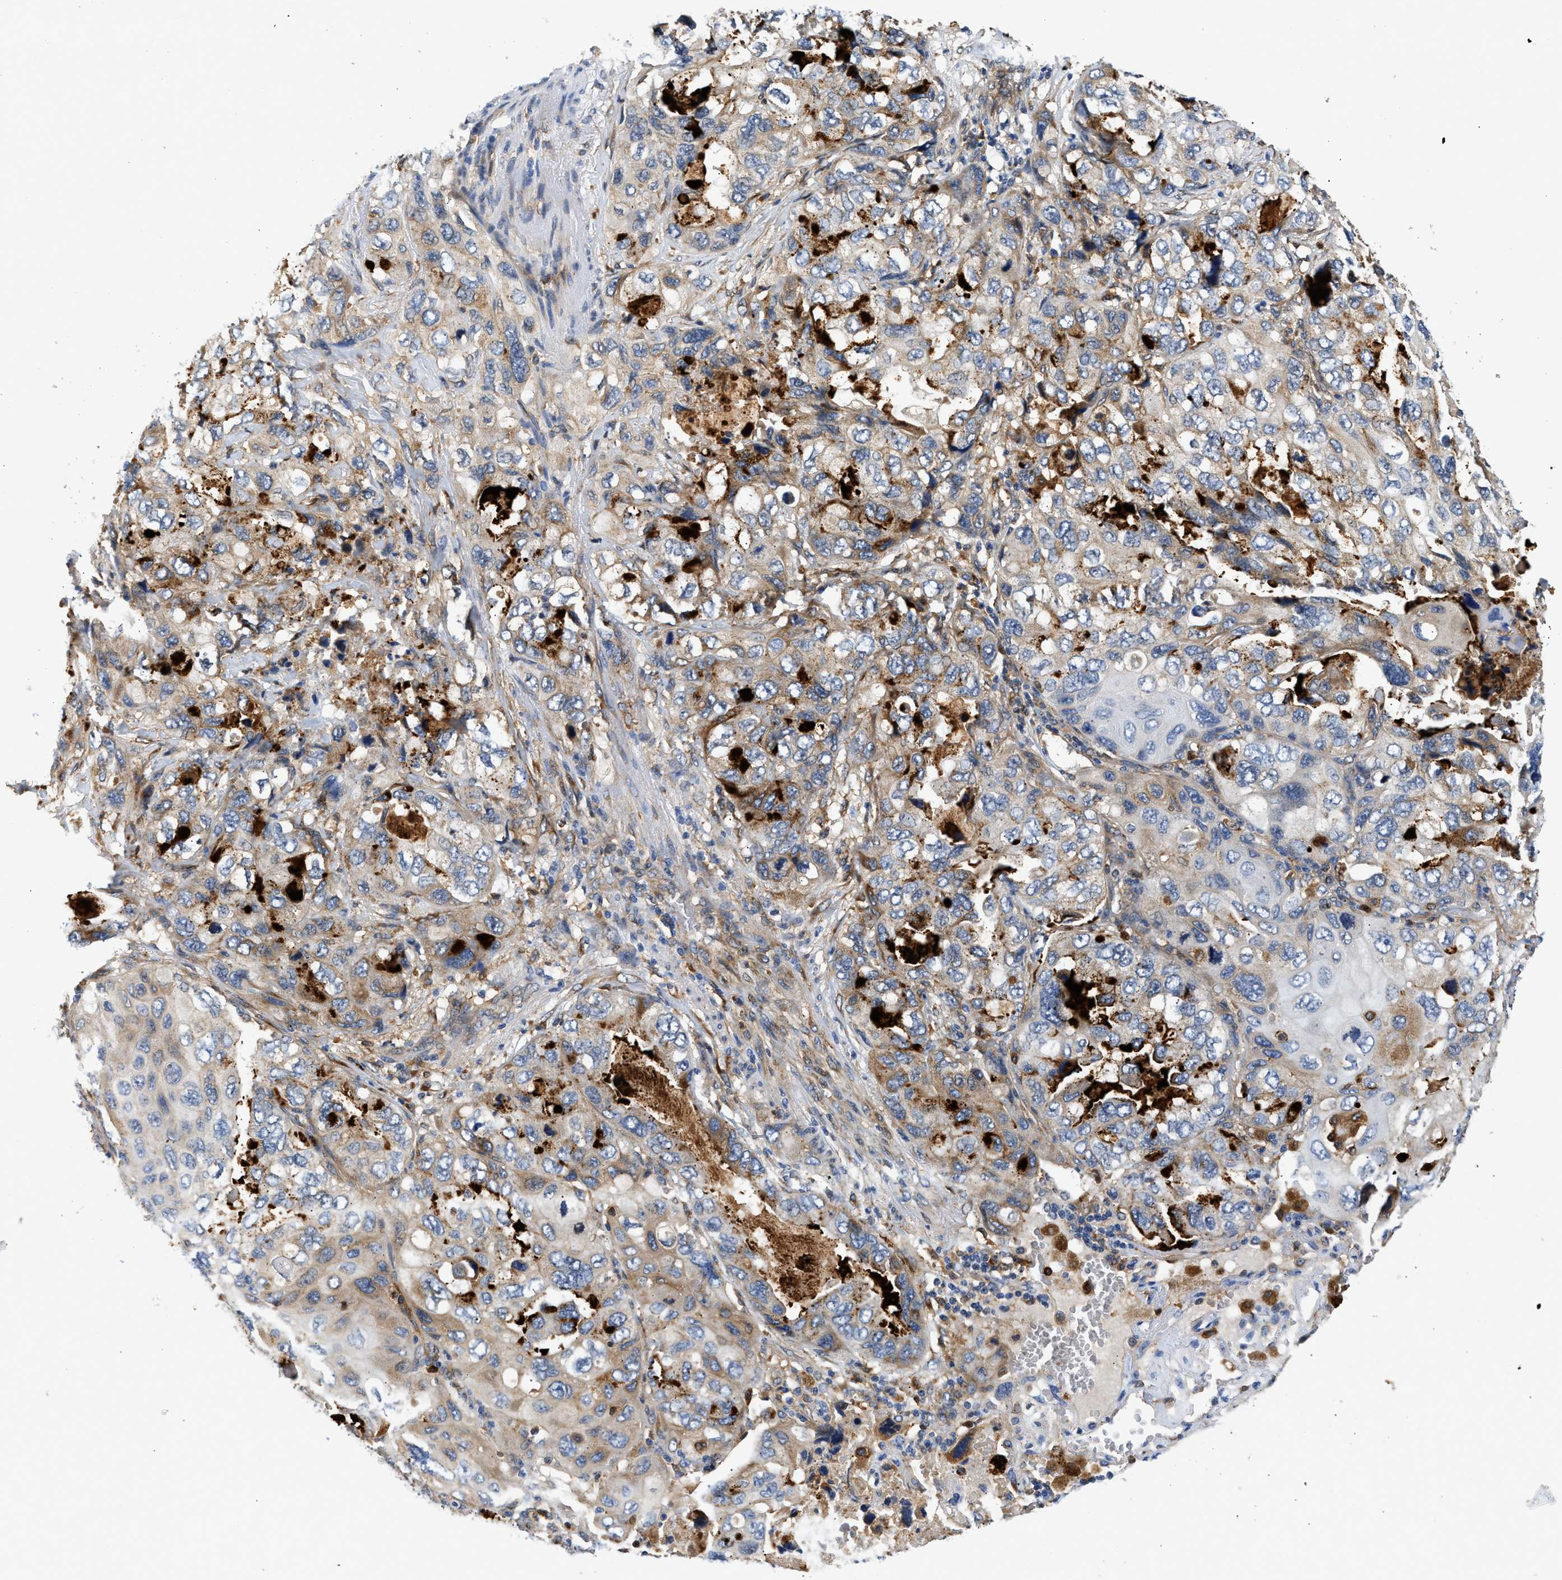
{"staining": {"intensity": "weak", "quantity": "25%-75%", "location": "cytoplasmic/membranous"}, "tissue": "lung cancer", "cell_type": "Tumor cells", "image_type": "cancer", "snomed": [{"axis": "morphology", "description": "Squamous cell carcinoma, NOS"}, {"axis": "topography", "description": "Lung"}], "caption": "IHC (DAB (3,3'-diaminobenzidine)) staining of human lung cancer (squamous cell carcinoma) exhibits weak cytoplasmic/membranous protein expression in approximately 25%-75% of tumor cells.", "gene": "RAB31", "patient": {"sex": "female", "age": 73}}